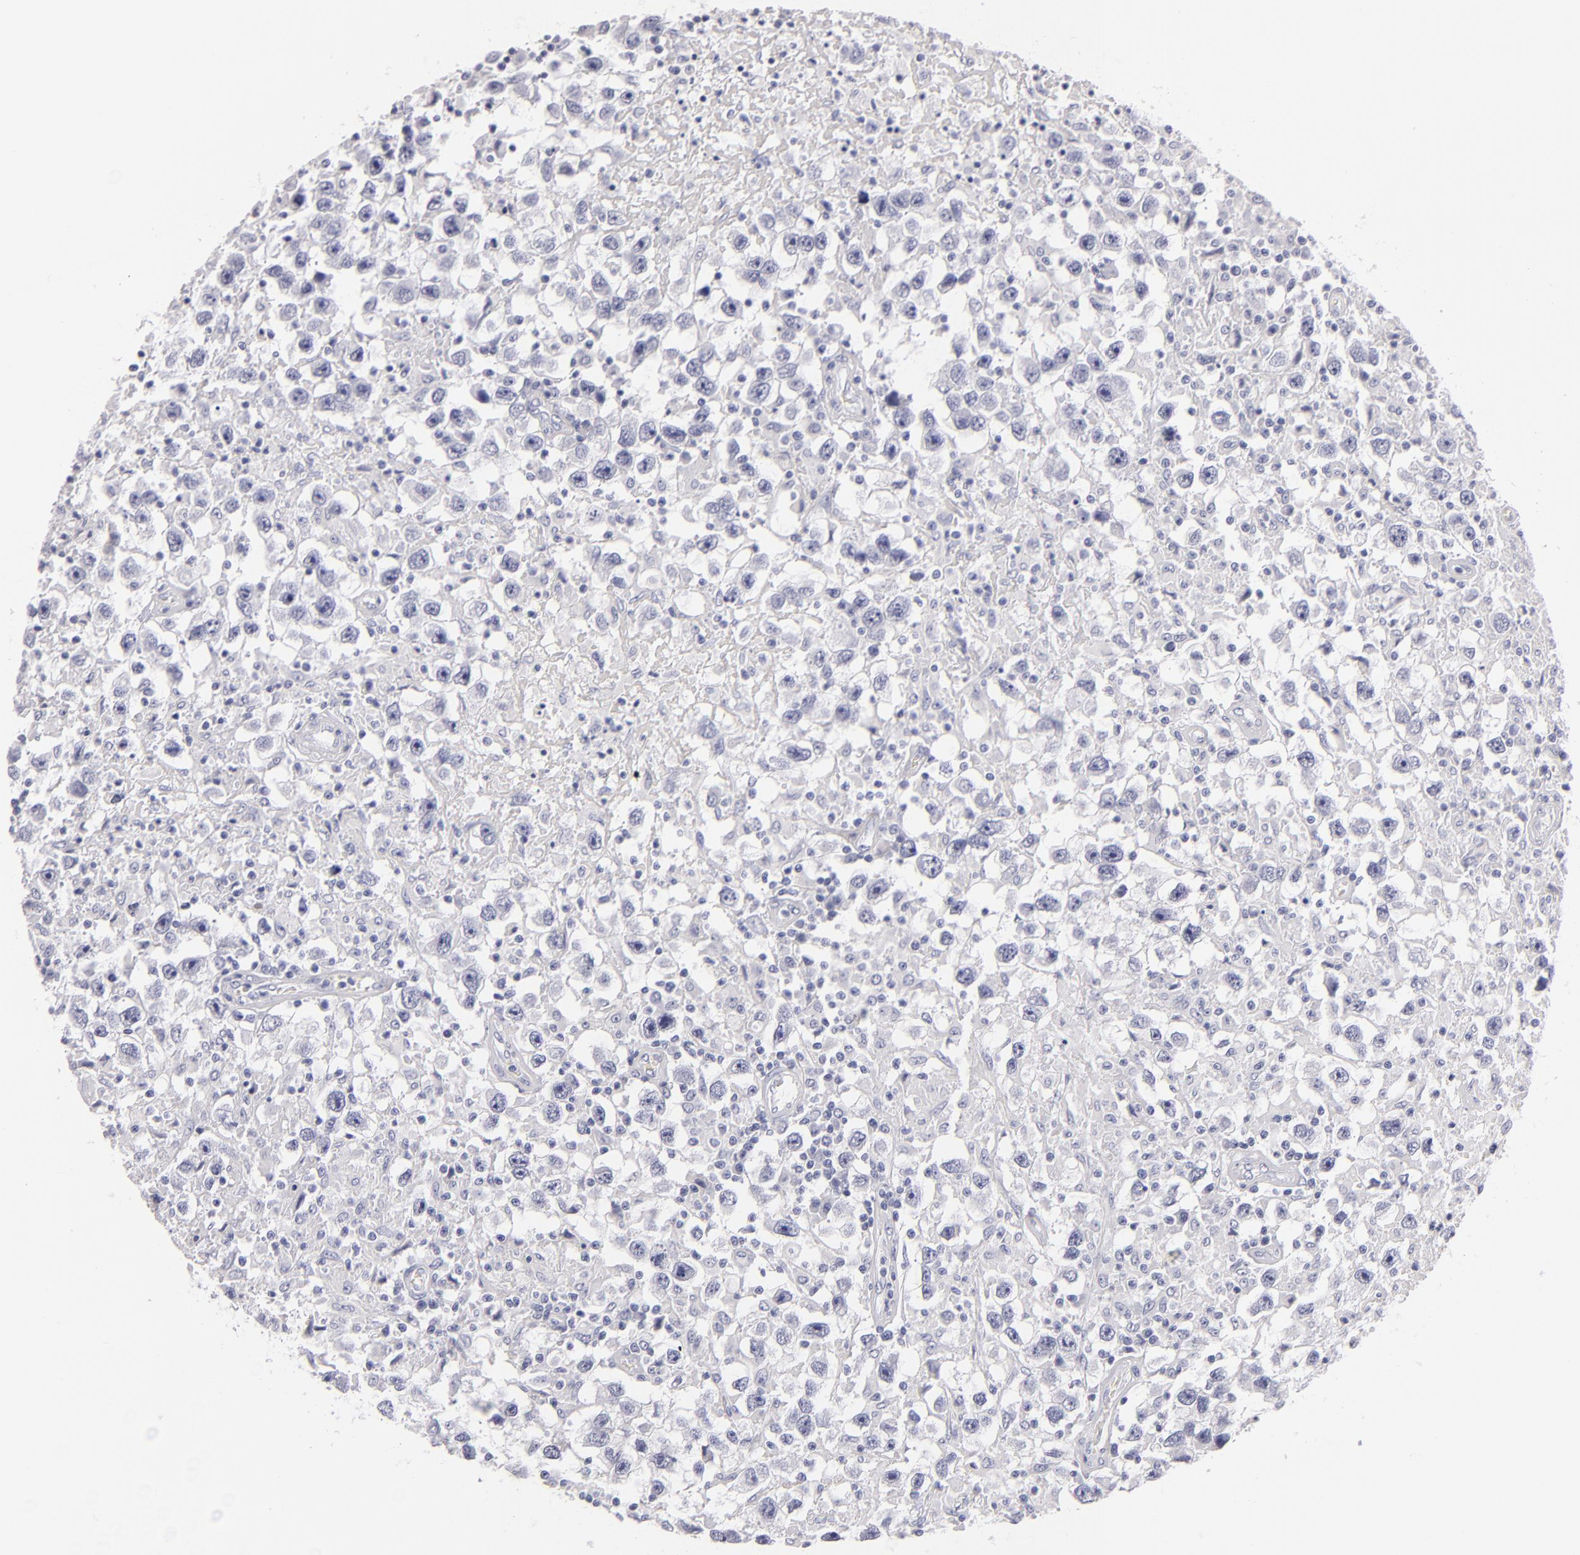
{"staining": {"intensity": "negative", "quantity": "none", "location": "none"}, "tissue": "testis cancer", "cell_type": "Tumor cells", "image_type": "cancer", "snomed": [{"axis": "morphology", "description": "Seminoma, NOS"}, {"axis": "topography", "description": "Testis"}], "caption": "Protein analysis of testis cancer reveals no significant staining in tumor cells.", "gene": "F13A1", "patient": {"sex": "male", "age": 34}}